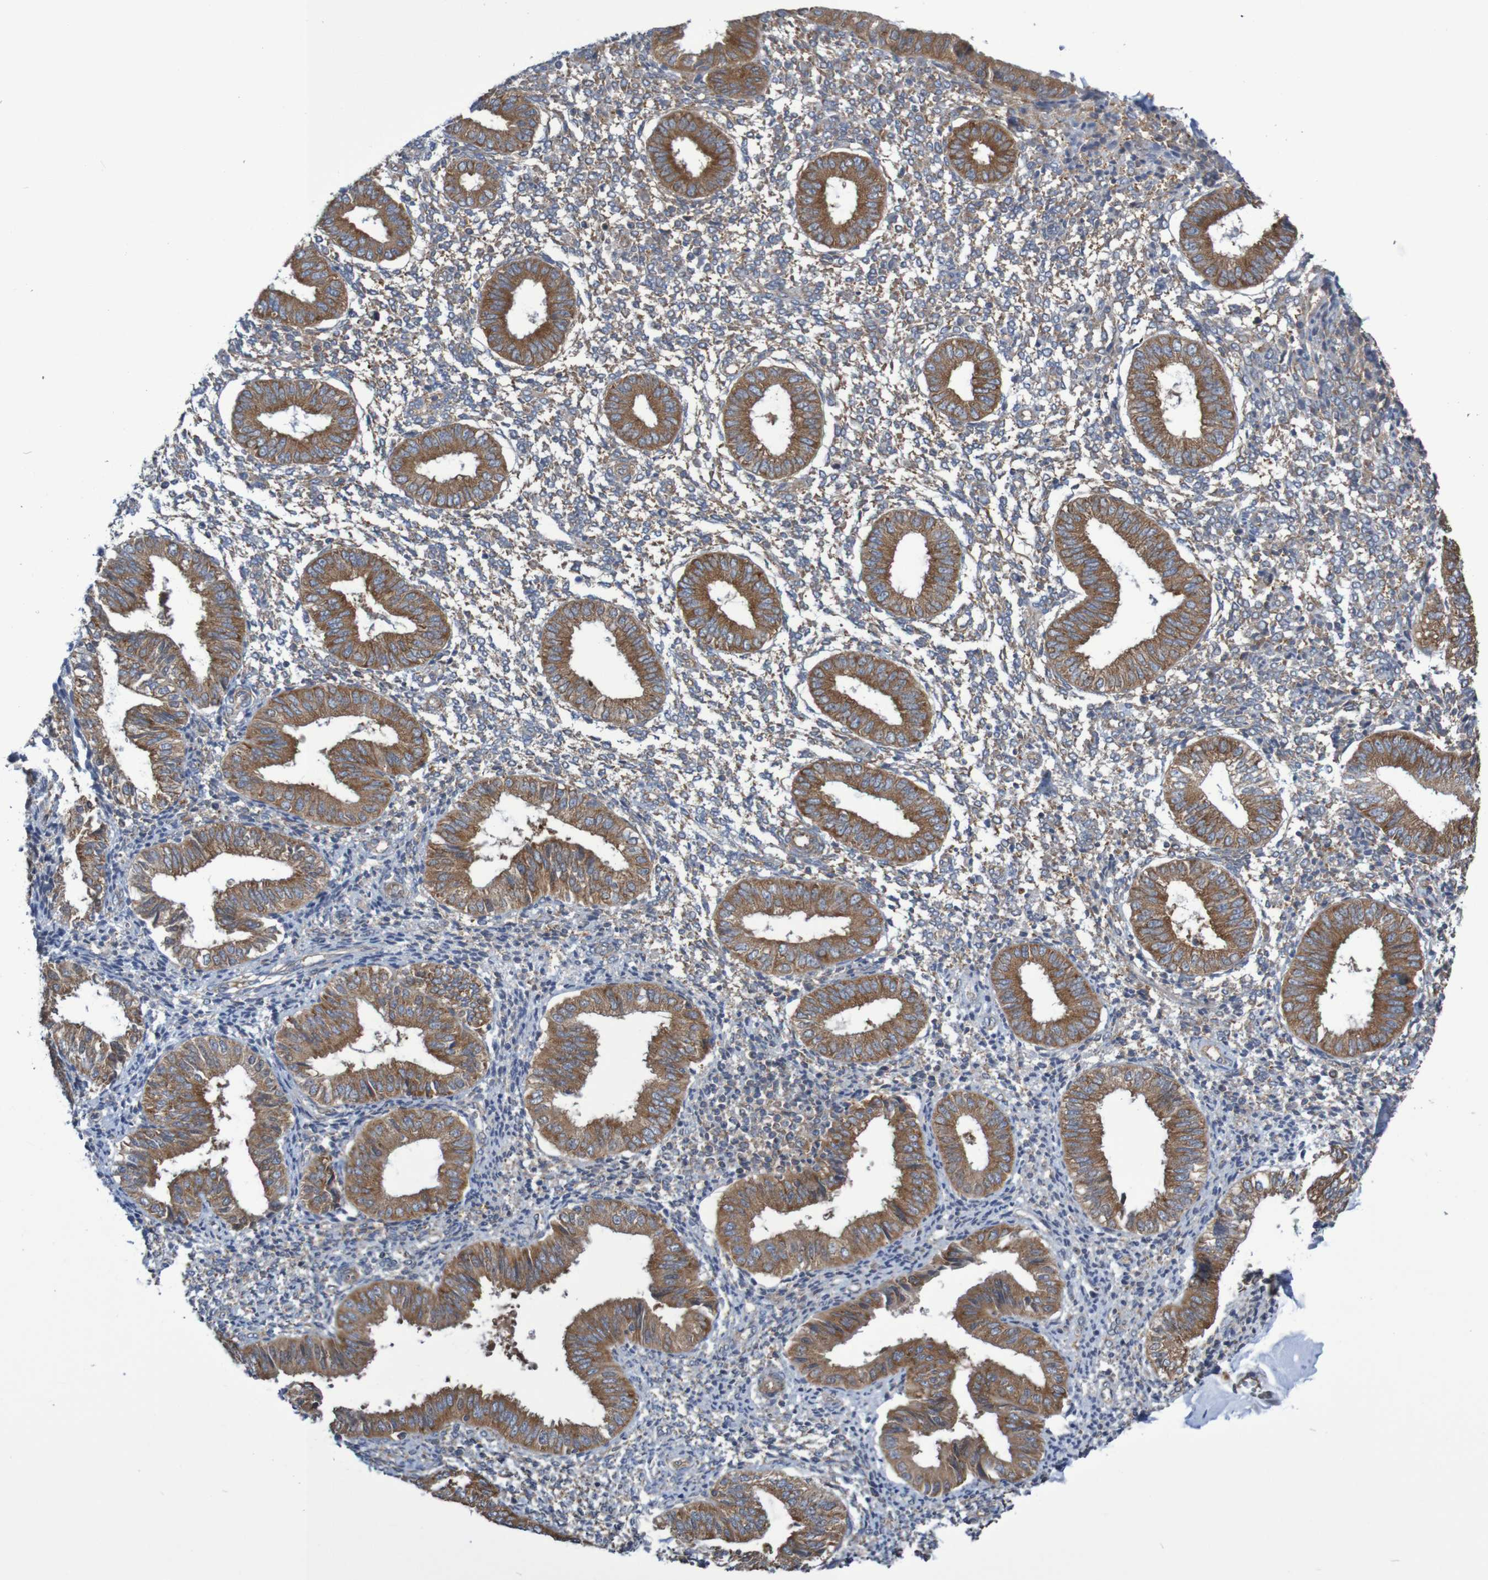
{"staining": {"intensity": "moderate", "quantity": ">75%", "location": "cytoplasmic/membranous"}, "tissue": "endometrium", "cell_type": "Cells in endometrial stroma", "image_type": "normal", "snomed": [{"axis": "morphology", "description": "Normal tissue, NOS"}, {"axis": "topography", "description": "Endometrium"}], "caption": "Immunohistochemical staining of unremarkable endometrium shows moderate cytoplasmic/membranous protein staining in about >75% of cells in endometrial stroma.", "gene": "LRRC47", "patient": {"sex": "female", "age": 50}}